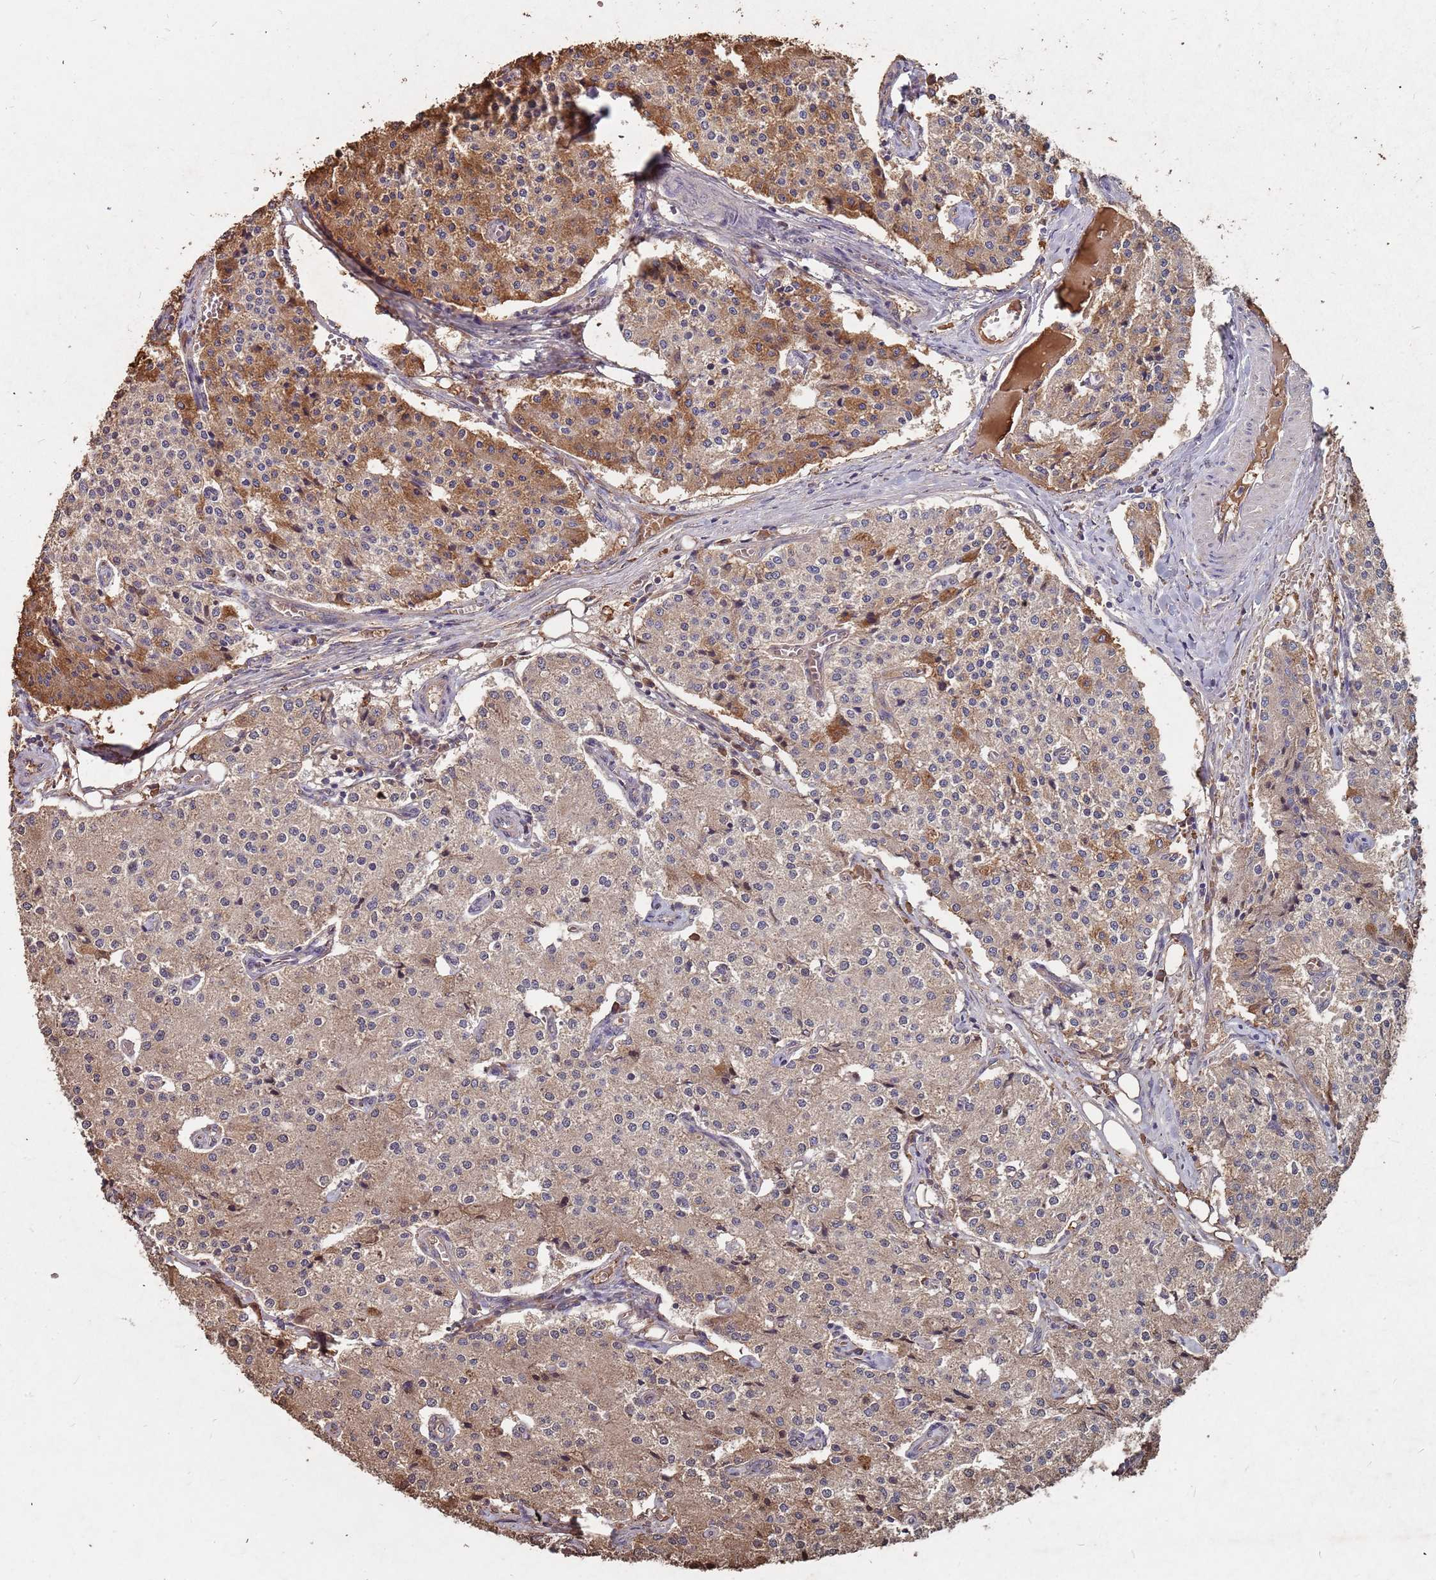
{"staining": {"intensity": "moderate", "quantity": "25%-75%", "location": "cytoplasmic/membranous"}, "tissue": "carcinoid", "cell_type": "Tumor cells", "image_type": "cancer", "snomed": [{"axis": "morphology", "description": "Carcinoid, malignant, NOS"}, {"axis": "topography", "description": "Colon"}], "caption": "Human carcinoid stained with a brown dye exhibits moderate cytoplasmic/membranous positive positivity in approximately 25%-75% of tumor cells.", "gene": "ATG5", "patient": {"sex": "female", "age": 52}}